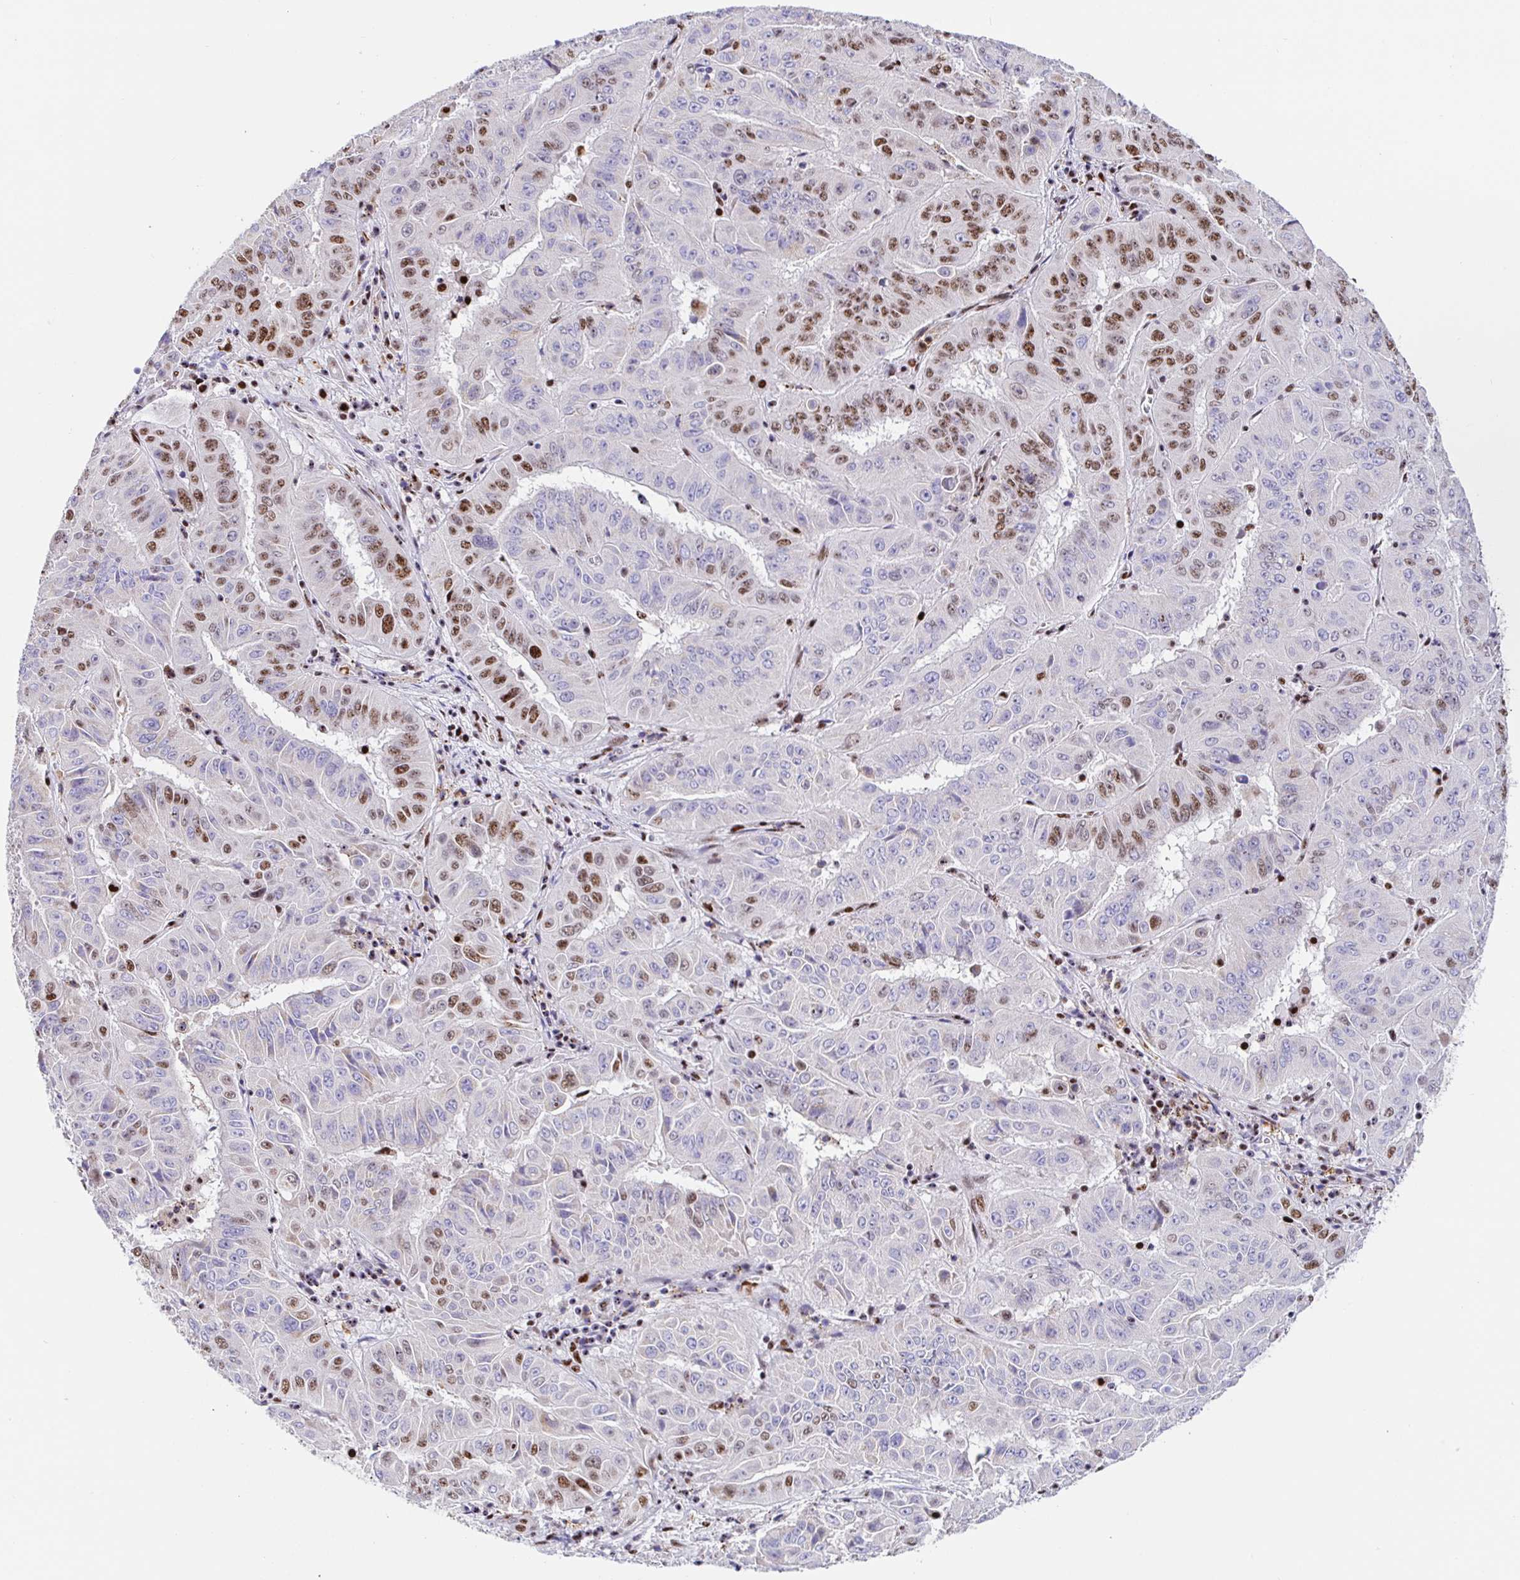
{"staining": {"intensity": "moderate", "quantity": "25%-75%", "location": "nuclear"}, "tissue": "pancreatic cancer", "cell_type": "Tumor cells", "image_type": "cancer", "snomed": [{"axis": "morphology", "description": "Adenocarcinoma, NOS"}, {"axis": "topography", "description": "Pancreas"}], "caption": "This histopathology image exhibits pancreatic cancer (adenocarcinoma) stained with IHC to label a protein in brown. The nuclear of tumor cells show moderate positivity for the protein. Nuclei are counter-stained blue.", "gene": "SETD5", "patient": {"sex": "male", "age": 63}}